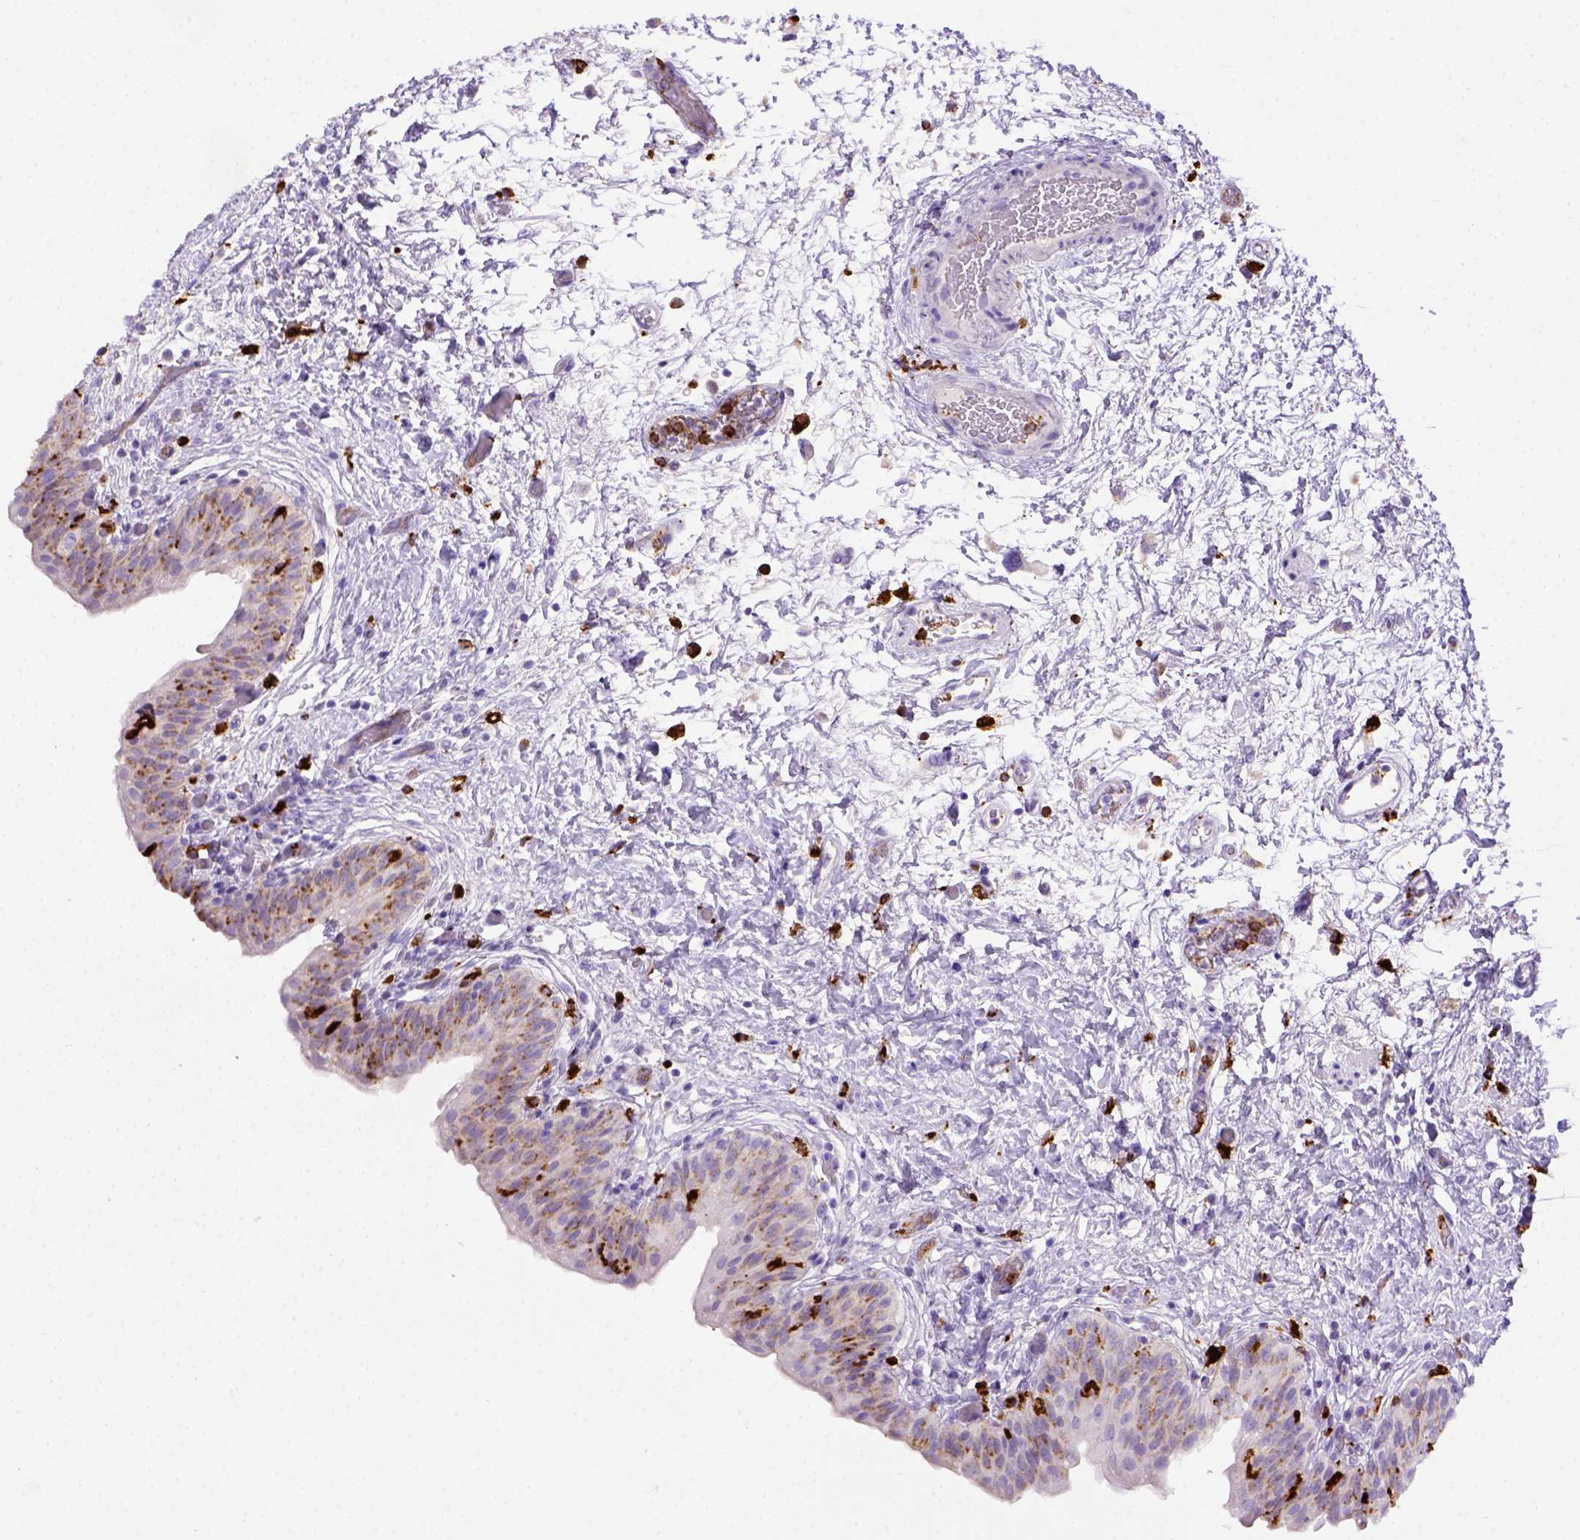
{"staining": {"intensity": "negative", "quantity": "none", "location": "none"}, "tissue": "urinary bladder", "cell_type": "Urothelial cells", "image_type": "normal", "snomed": [{"axis": "morphology", "description": "Normal tissue, NOS"}, {"axis": "topography", "description": "Urinary bladder"}], "caption": "Urothelial cells are negative for brown protein staining in normal urinary bladder. (DAB (3,3'-diaminobenzidine) immunohistochemistry visualized using brightfield microscopy, high magnification).", "gene": "CD68", "patient": {"sex": "male", "age": 69}}